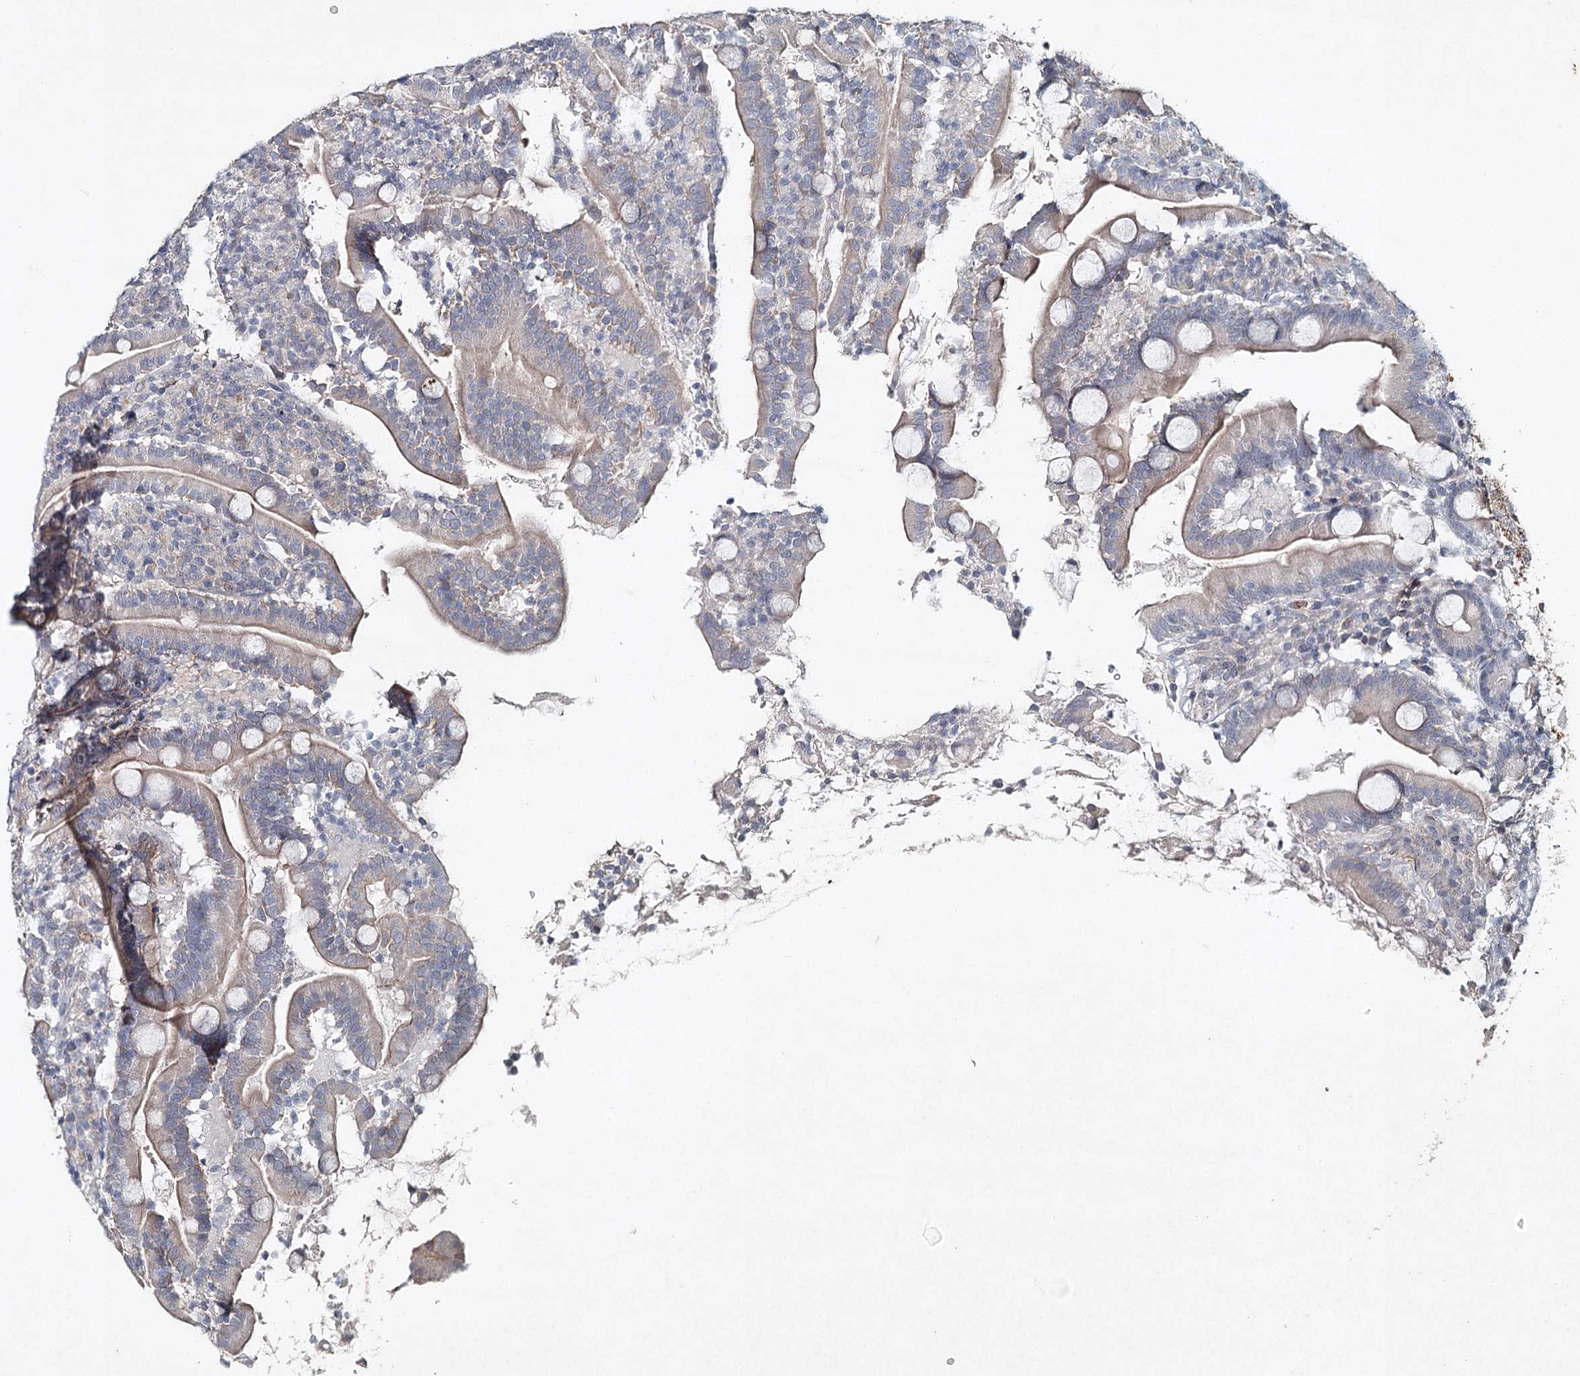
{"staining": {"intensity": "weak", "quantity": "25%-75%", "location": "cytoplasmic/membranous"}, "tissue": "duodenum", "cell_type": "Glandular cells", "image_type": "normal", "snomed": [{"axis": "morphology", "description": "Normal tissue, NOS"}, {"axis": "topography", "description": "Duodenum"}], "caption": "Immunohistochemical staining of normal human duodenum demonstrates low levels of weak cytoplasmic/membranous expression in about 25%-75% of glandular cells.", "gene": "SYNPO", "patient": {"sex": "male", "age": 35}}